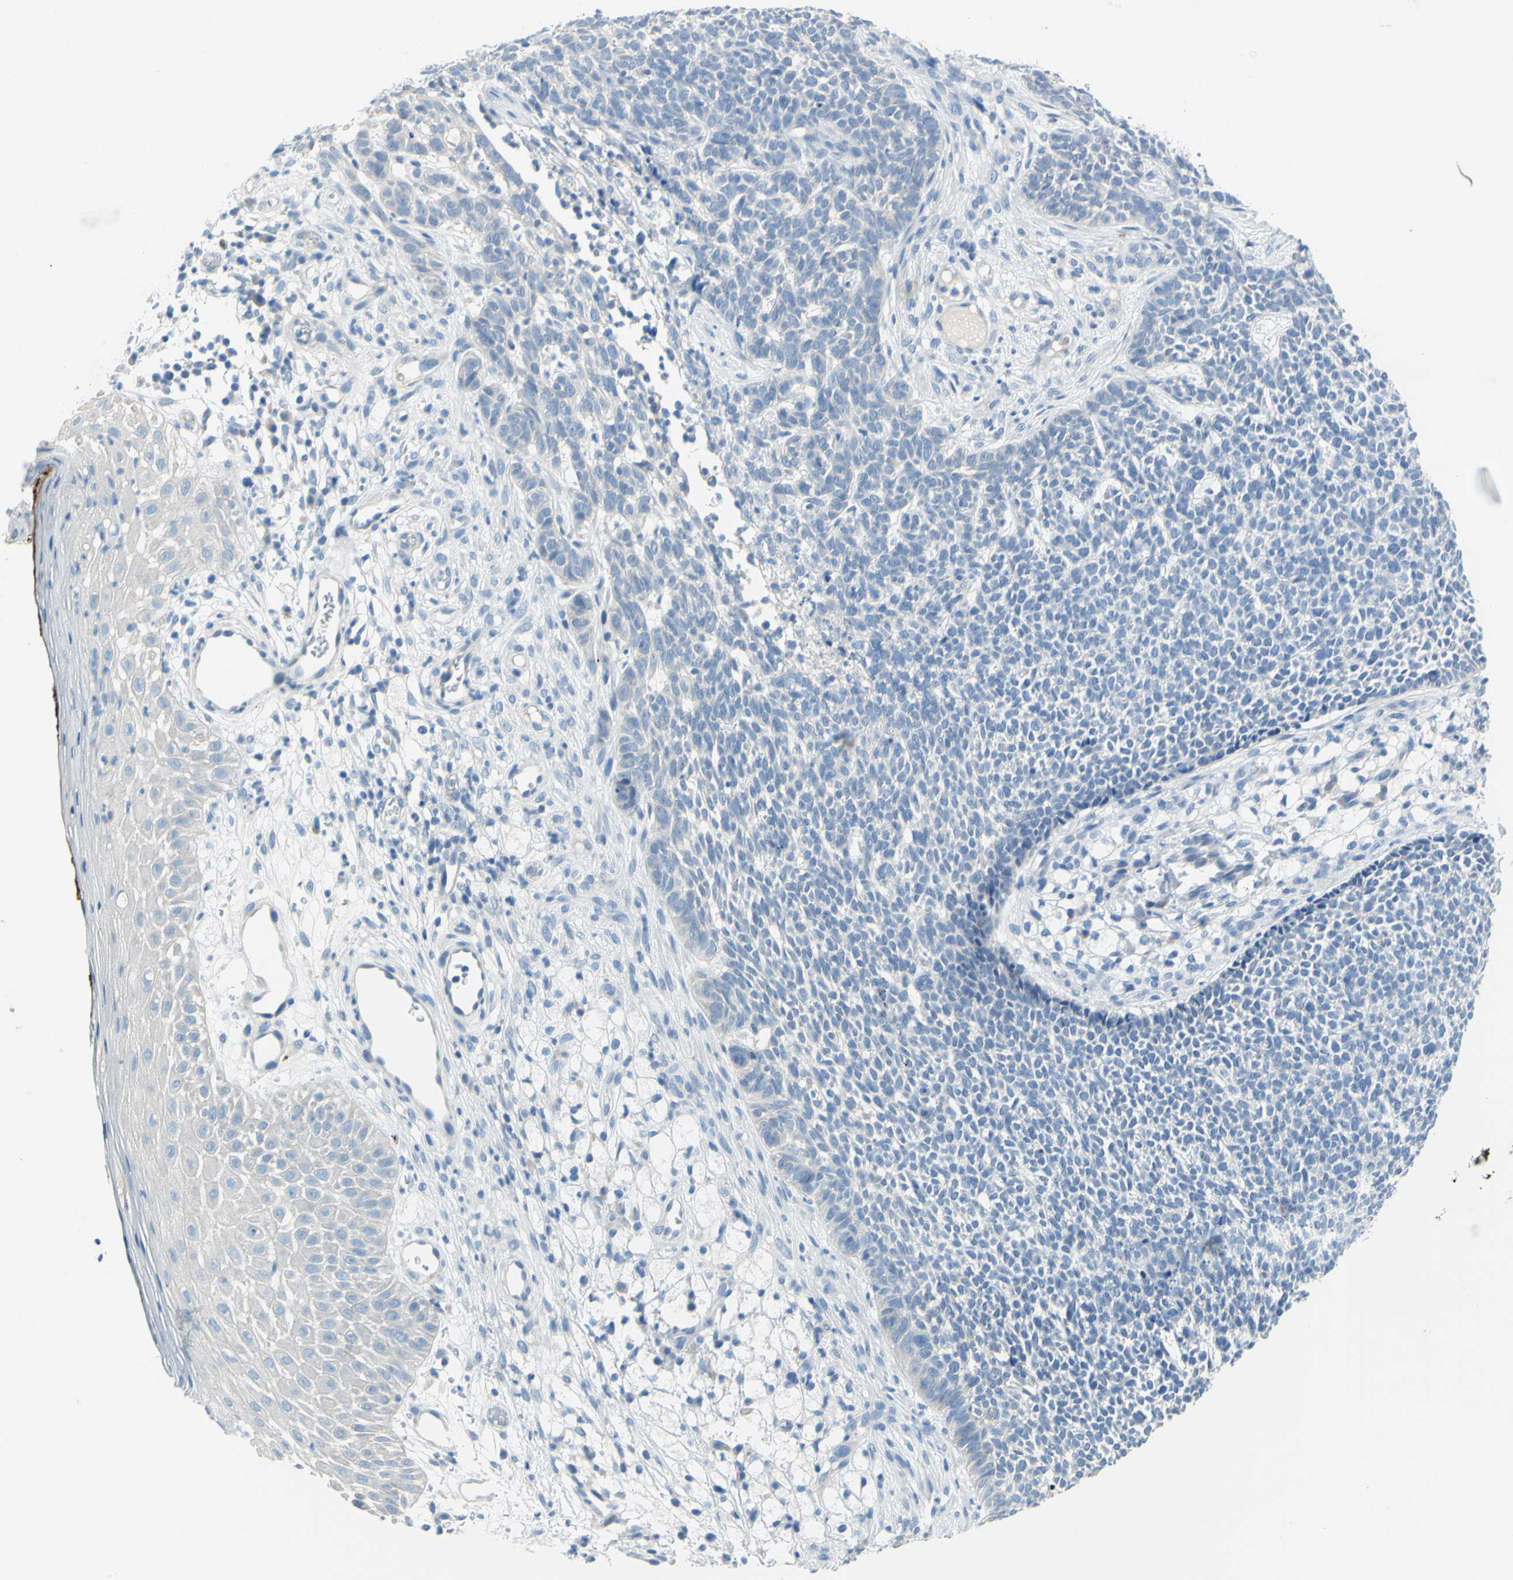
{"staining": {"intensity": "negative", "quantity": "none", "location": "none"}, "tissue": "skin cancer", "cell_type": "Tumor cells", "image_type": "cancer", "snomed": [{"axis": "morphology", "description": "Basal cell carcinoma"}, {"axis": "topography", "description": "Skin"}], "caption": "A photomicrograph of human skin cancer is negative for staining in tumor cells.", "gene": "SLC1A2", "patient": {"sex": "female", "age": 84}}